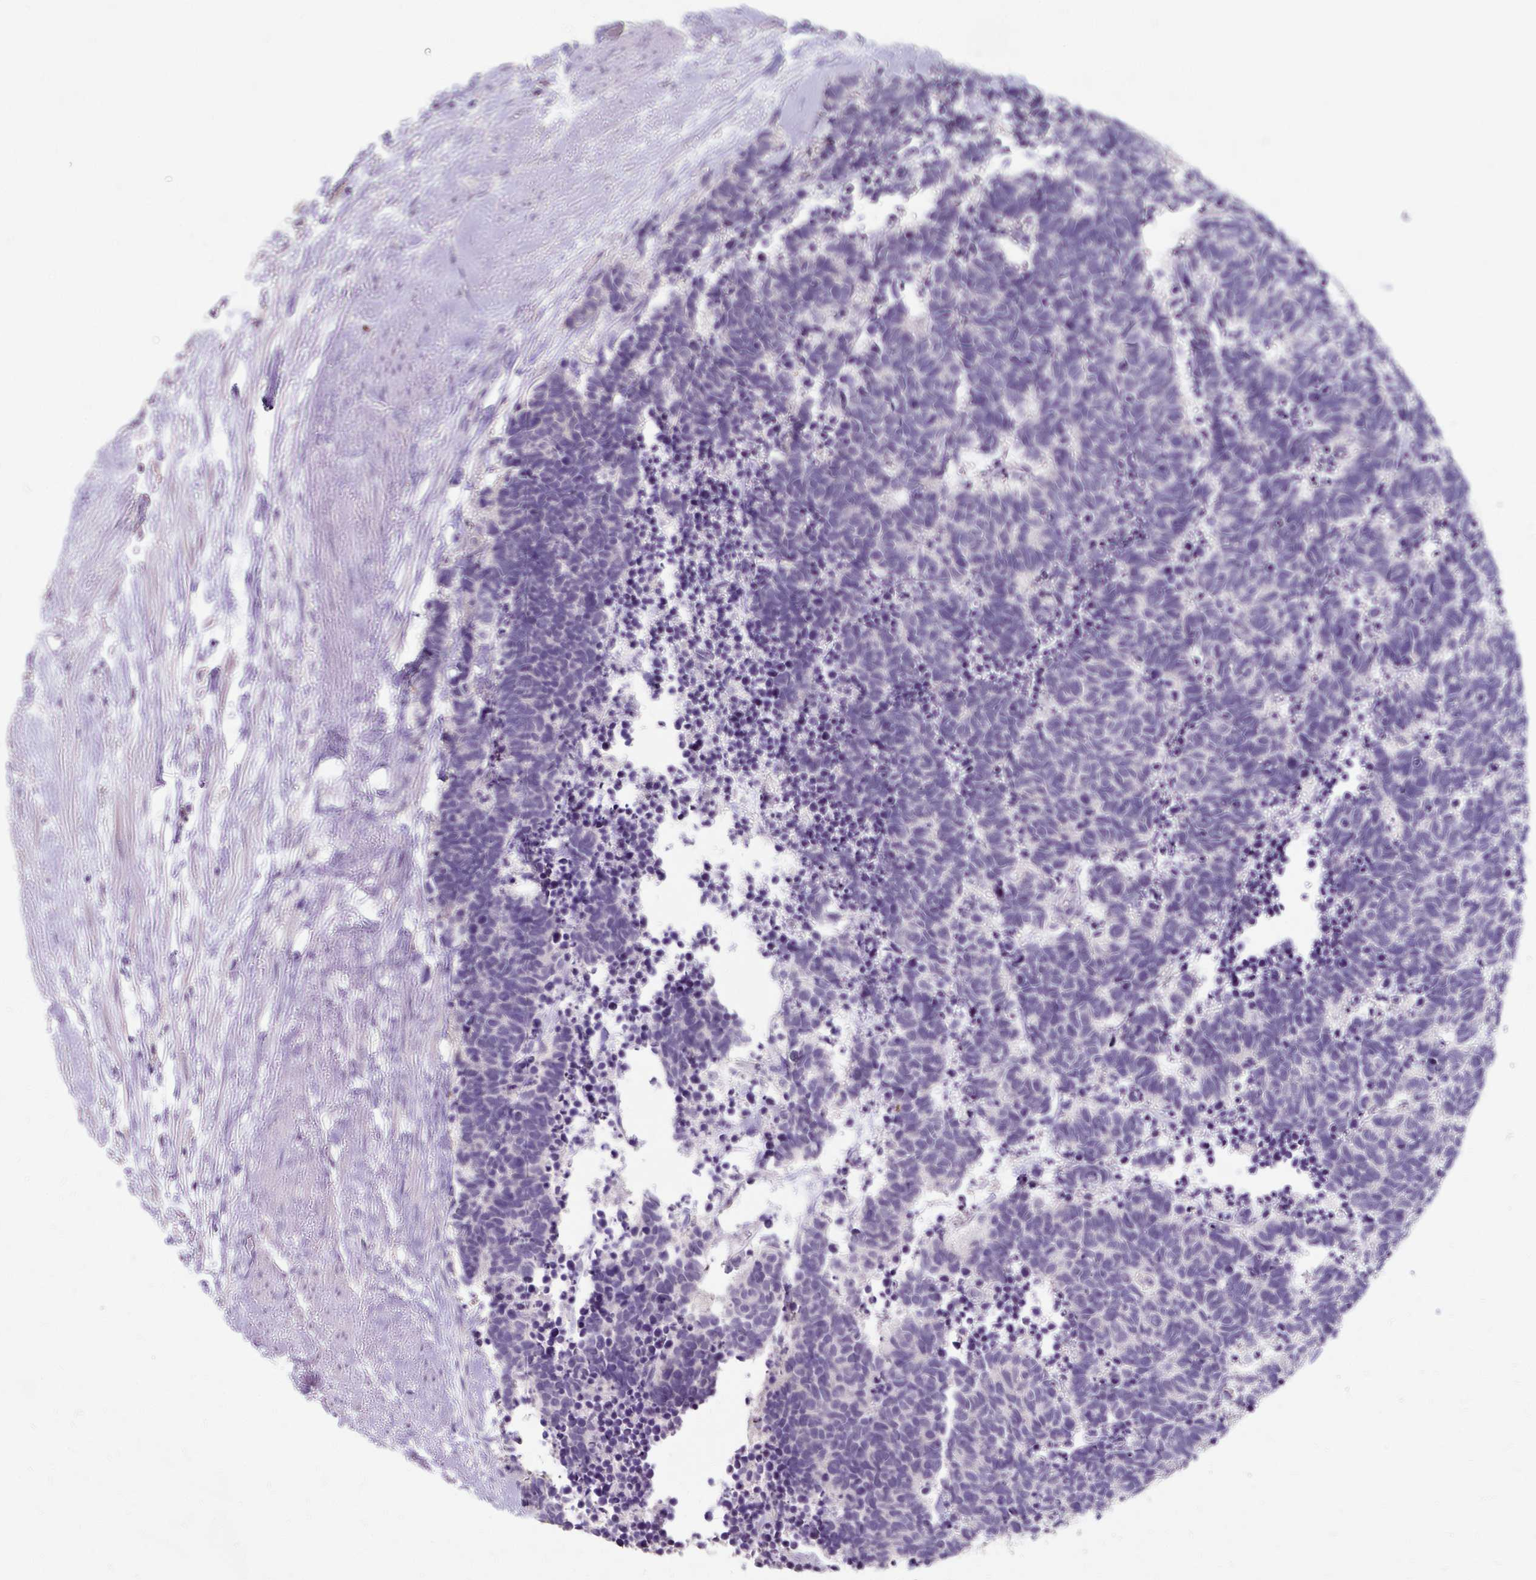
{"staining": {"intensity": "negative", "quantity": "none", "location": "none"}, "tissue": "carcinoid", "cell_type": "Tumor cells", "image_type": "cancer", "snomed": [{"axis": "morphology", "description": "Carcinoma, NOS"}, {"axis": "morphology", "description": "Carcinoid, malignant, NOS"}, {"axis": "topography", "description": "Prostate"}], "caption": "An immunohistochemistry photomicrograph of carcinoma is shown. There is no staining in tumor cells of carcinoma.", "gene": "KLHL24", "patient": {"sex": "male", "age": 57}}